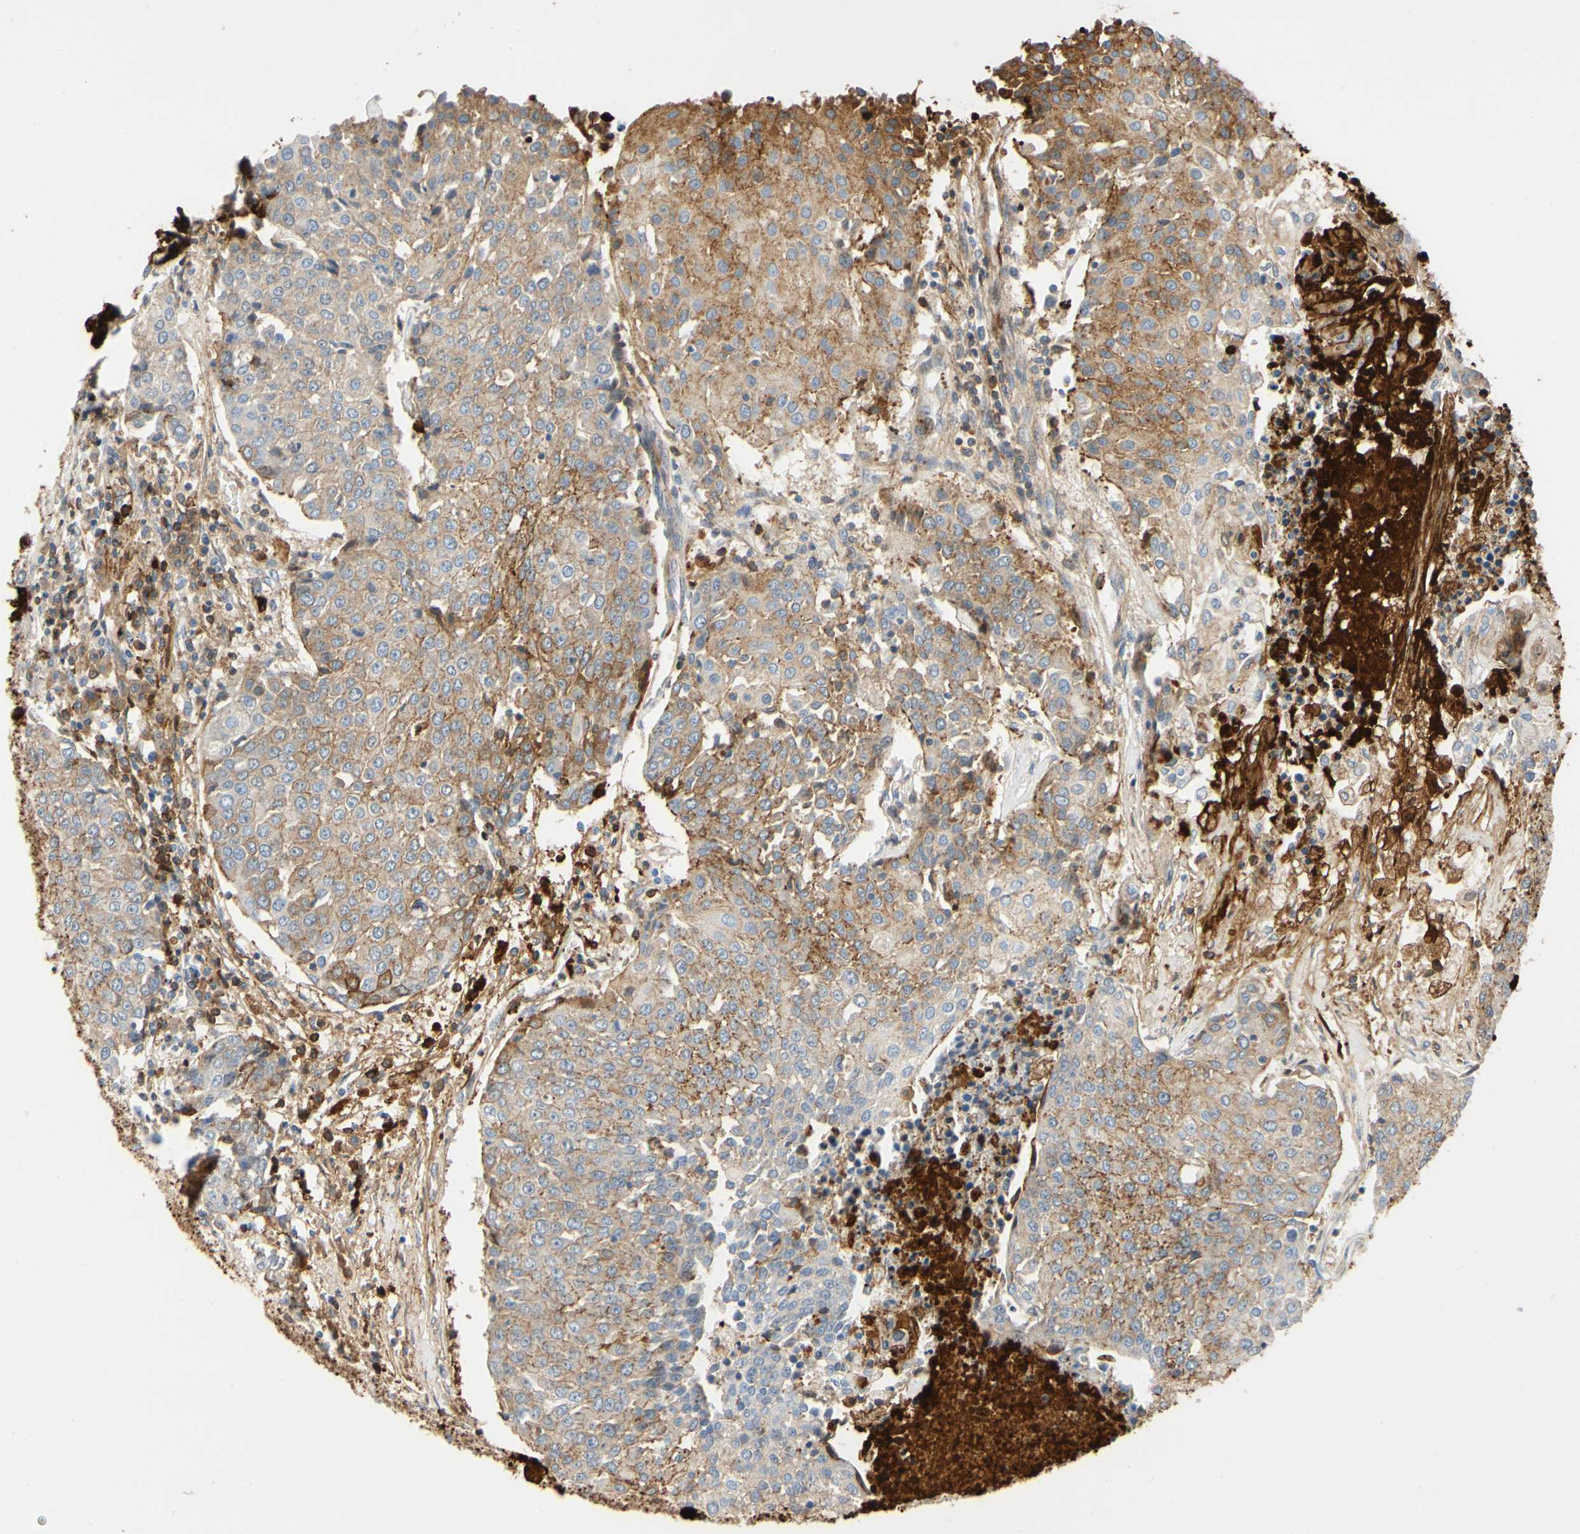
{"staining": {"intensity": "moderate", "quantity": ">75%", "location": "cytoplasmic/membranous"}, "tissue": "urothelial cancer", "cell_type": "Tumor cells", "image_type": "cancer", "snomed": [{"axis": "morphology", "description": "Urothelial carcinoma, High grade"}, {"axis": "topography", "description": "Urinary bladder"}], "caption": "Immunohistochemical staining of human high-grade urothelial carcinoma shows moderate cytoplasmic/membranous protein expression in about >75% of tumor cells.", "gene": "FGB", "patient": {"sex": "female", "age": 85}}